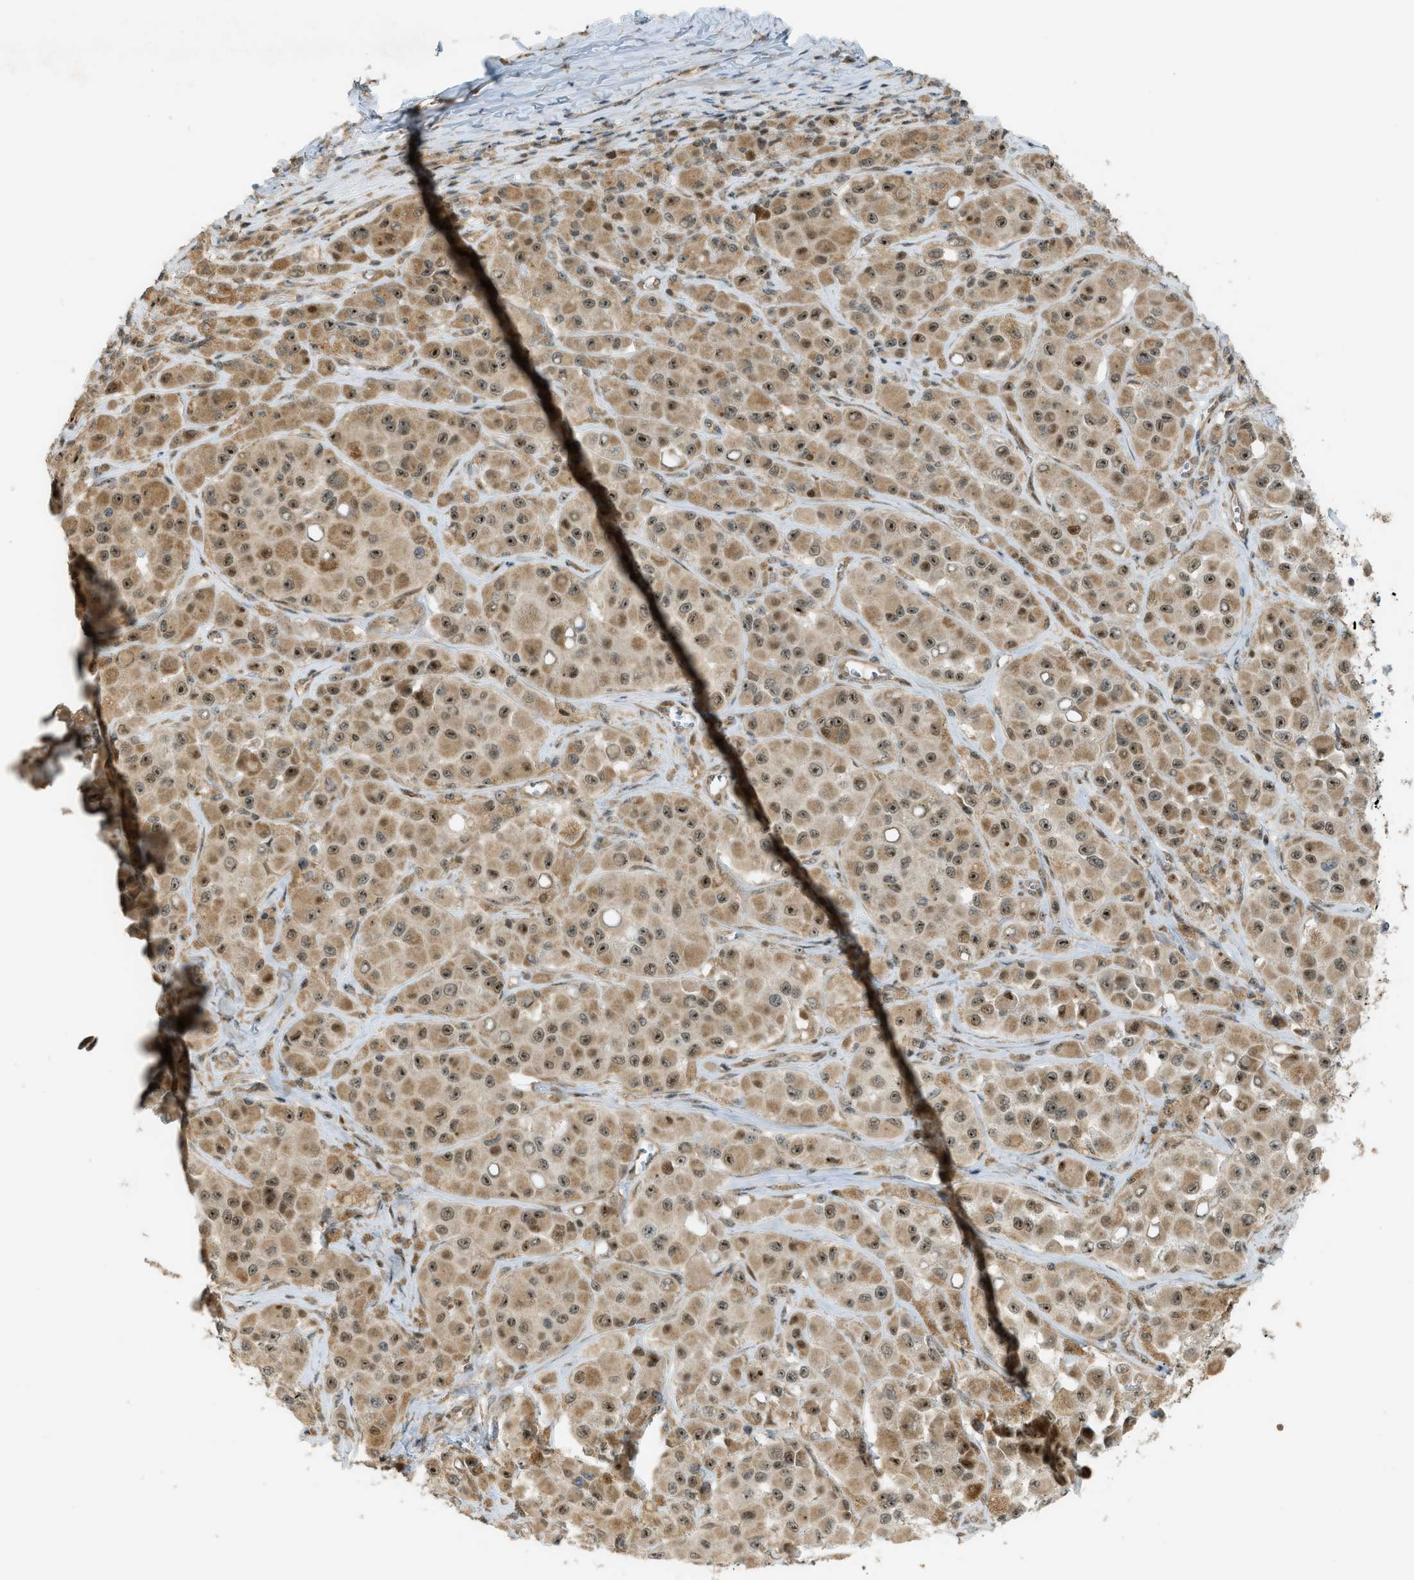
{"staining": {"intensity": "moderate", "quantity": ">75%", "location": "cytoplasmic/membranous,nuclear"}, "tissue": "melanoma", "cell_type": "Tumor cells", "image_type": "cancer", "snomed": [{"axis": "morphology", "description": "Malignant melanoma, NOS"}, {"axis": "topography", "description": "Skin"}], "caption": "This micrograph displays IHC staining of human melanoma, with medium moderate cytoplasmic/membranous and nuclear expression in about >75% of tumor cells.", "gene": "CCDC186", "patient": {"sex": "male", "age": 84}}